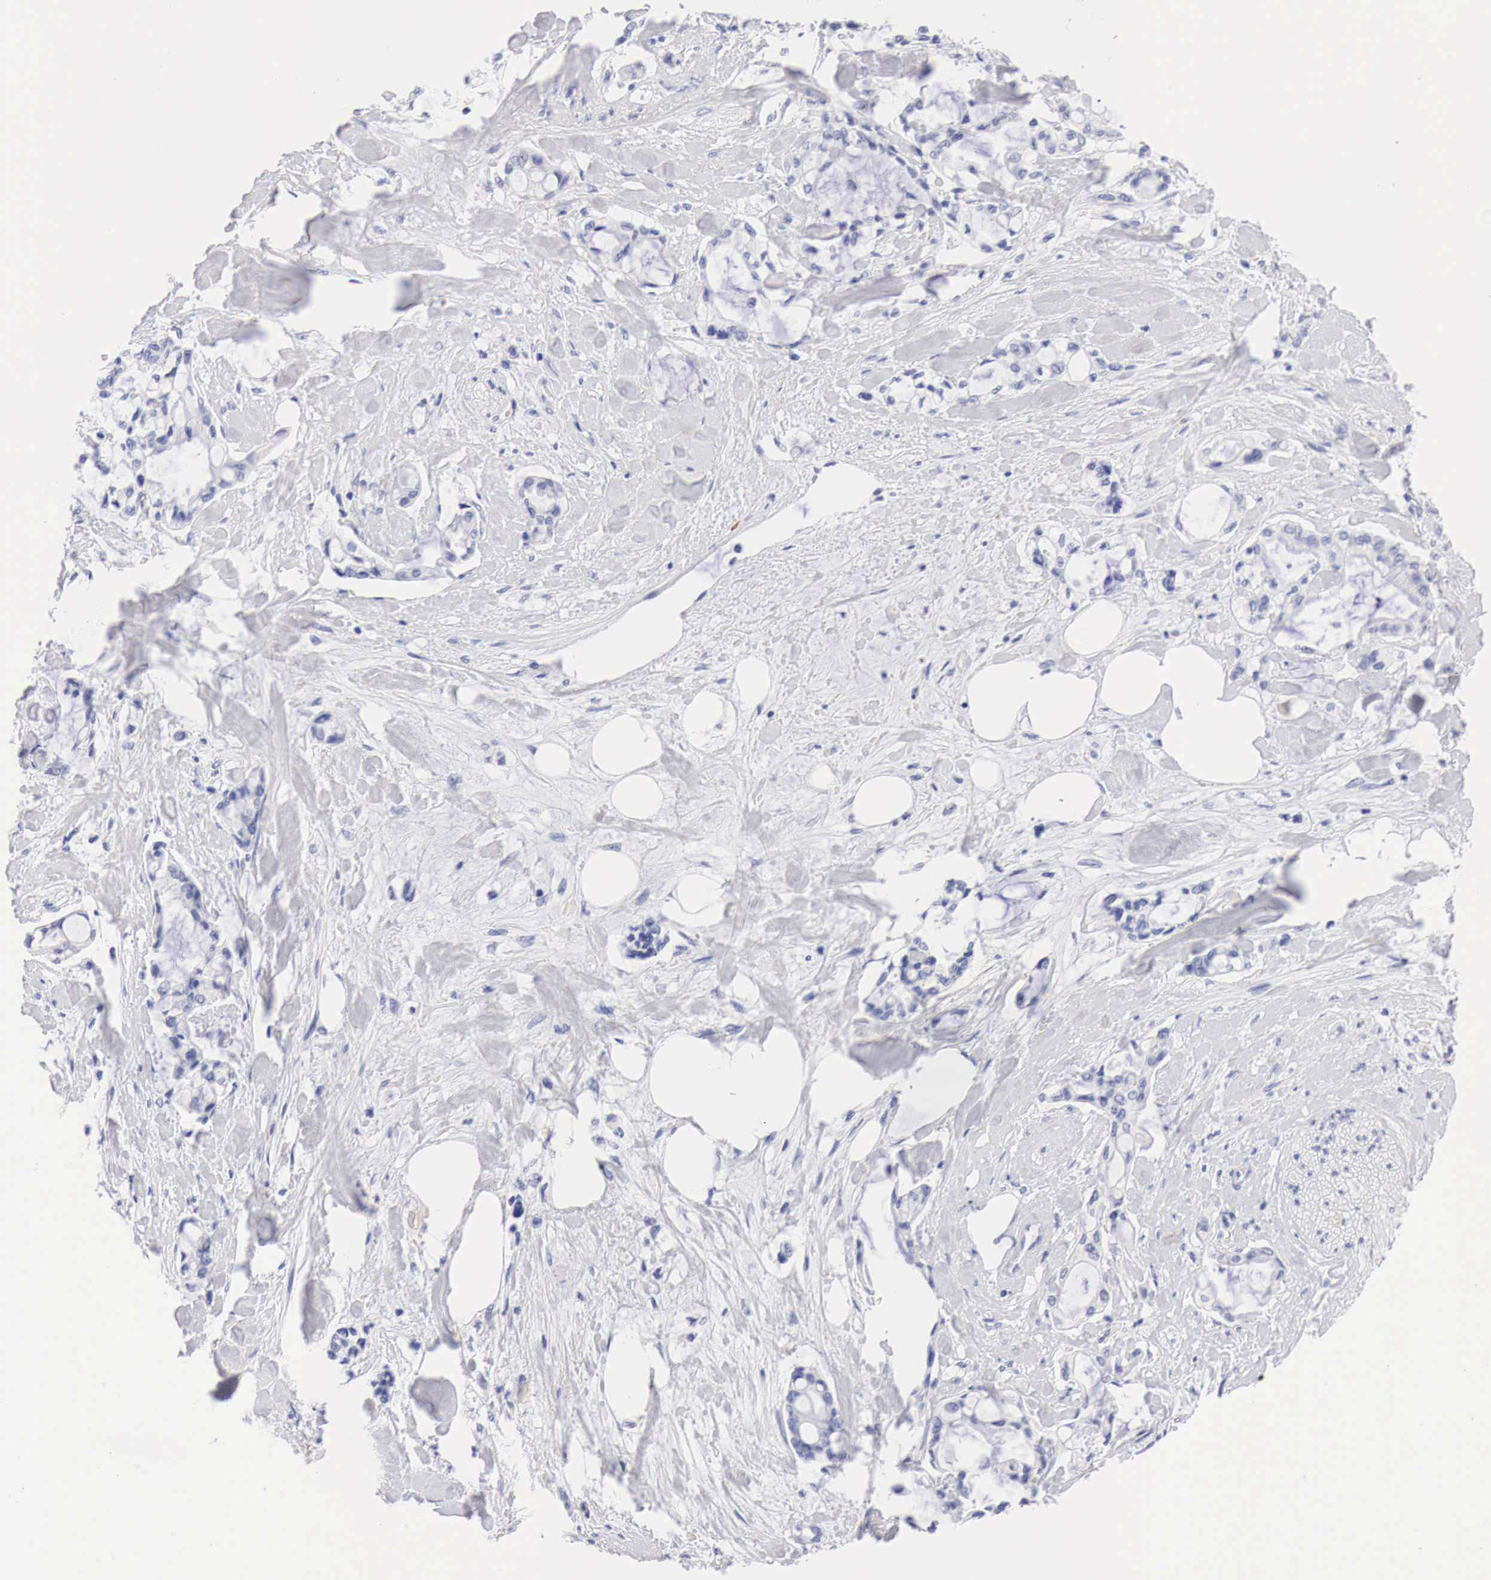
{"staining": {"intensity": "negative", "quantity": "none", "location": "none"}, "tissue": "pancreatic cancer", "cell_type": "Tumor cells", "image_type": "cancer", "snomed": [{"axis": "morphology", "description": "Adenocarcinoma, NOS"}, {"axis": "topography", "description": "Pancreas"}], "caption": "Histopathology image shows no significant protein expression in tumor cells of pancreatic cancer (adenocarcinoma). The staining is performed using DAB (3,3'-diaminobenzidine) brown chromogen with nuclei counter-stained in using hematoxylin.", "gene": "CDKN2A", "patient": {"sex": "female", "age": 70}}